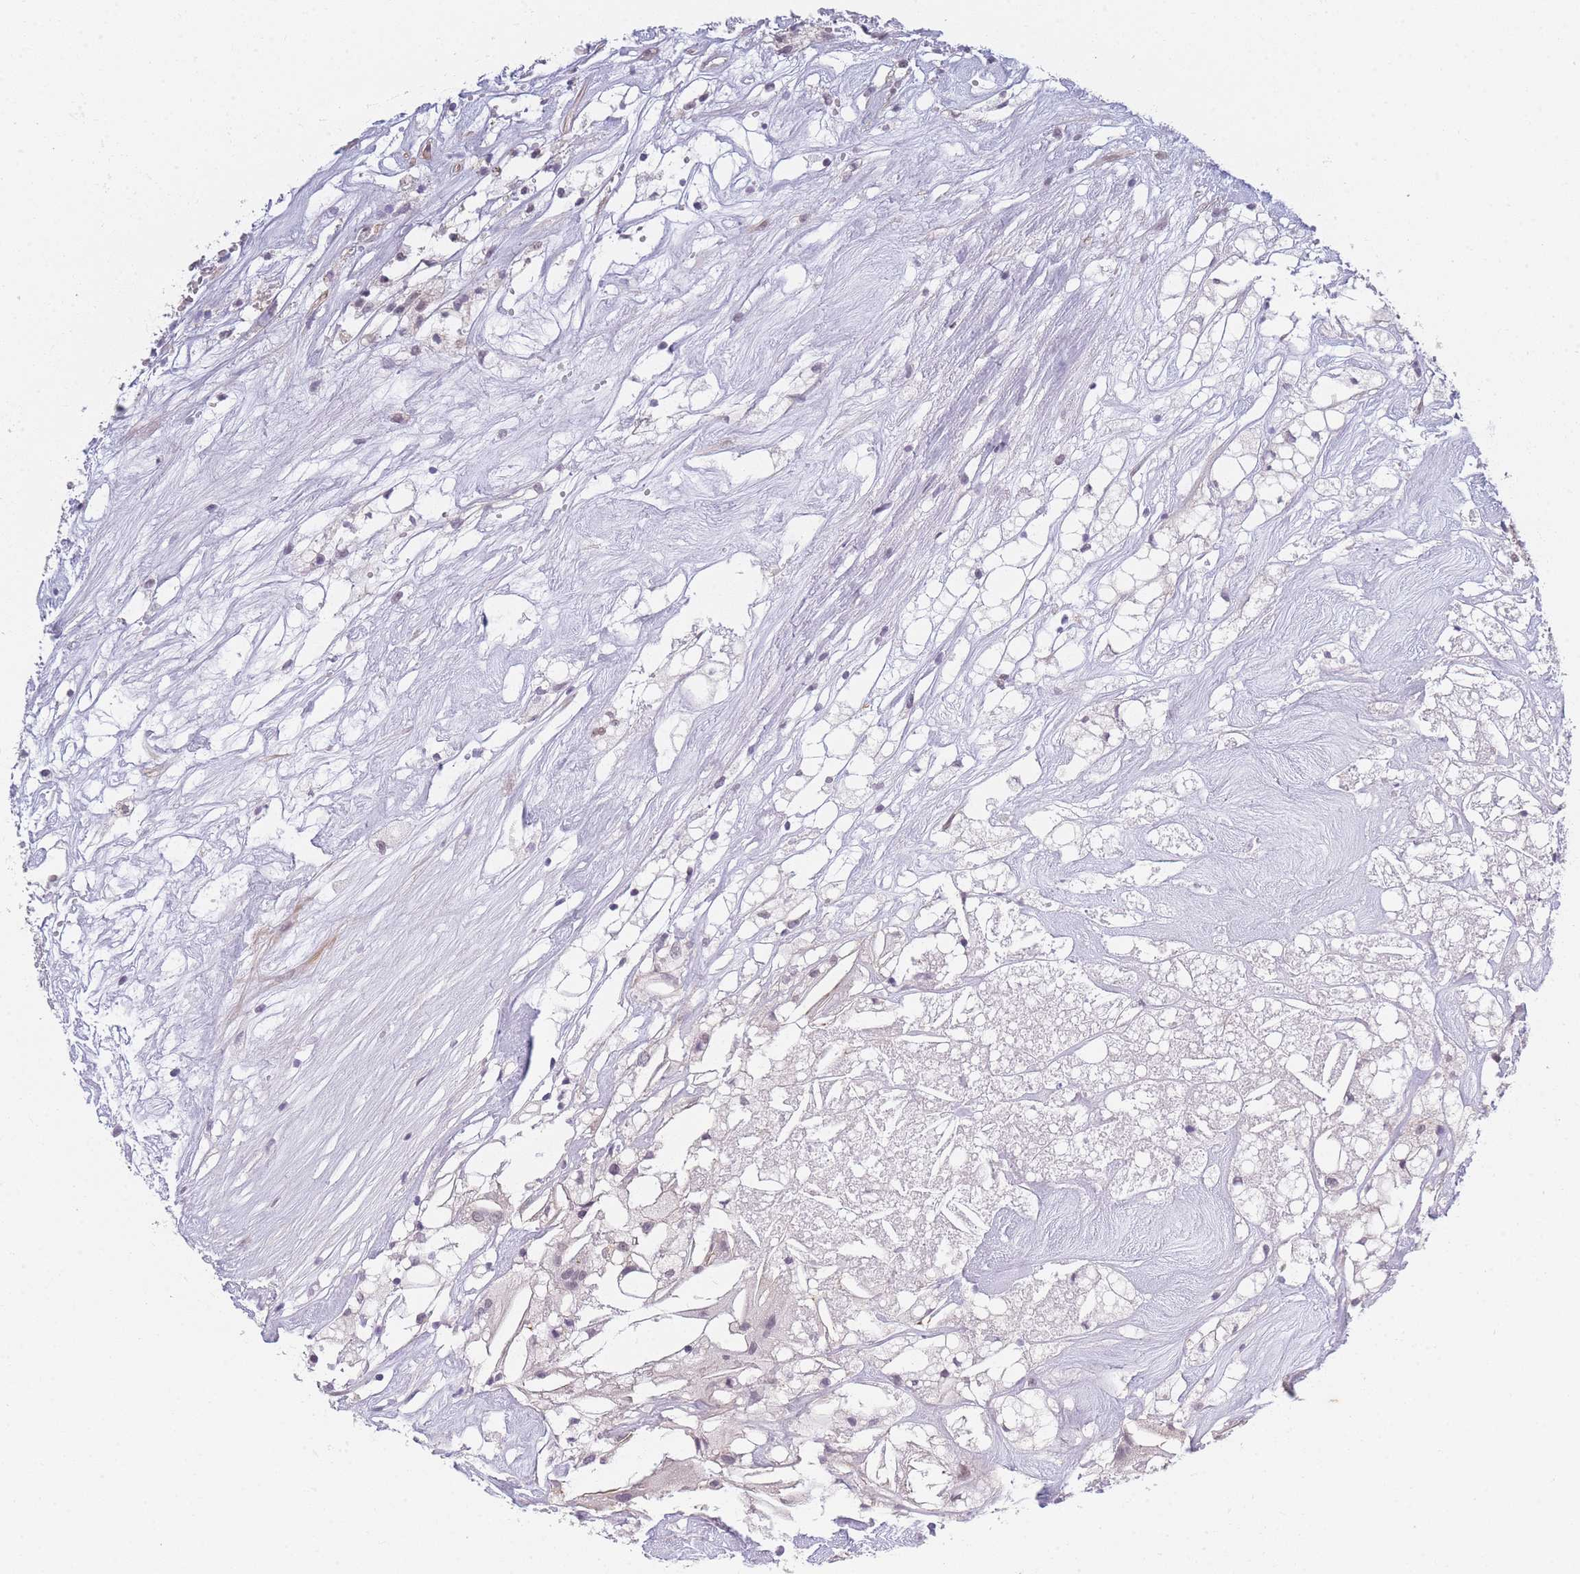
{"staining": {"intensity": "weak", "quantity": "<25%", "location": "nuclear"}, "tissue": "renal cancer", "cell_type": "Tumor cells", "image_type": "cancer", "snomed": [{"axis": "morphology", "description": "Adenocarcinoma, NOS"}, {"axis": "topography", "description": "Kidney"}], "caption": "This is an immunohistochemistry image of human renal cancer. There is no staining in tumor cells.", "gene": "SIN3B", "patient": {"sex": "male", "age": 59}}